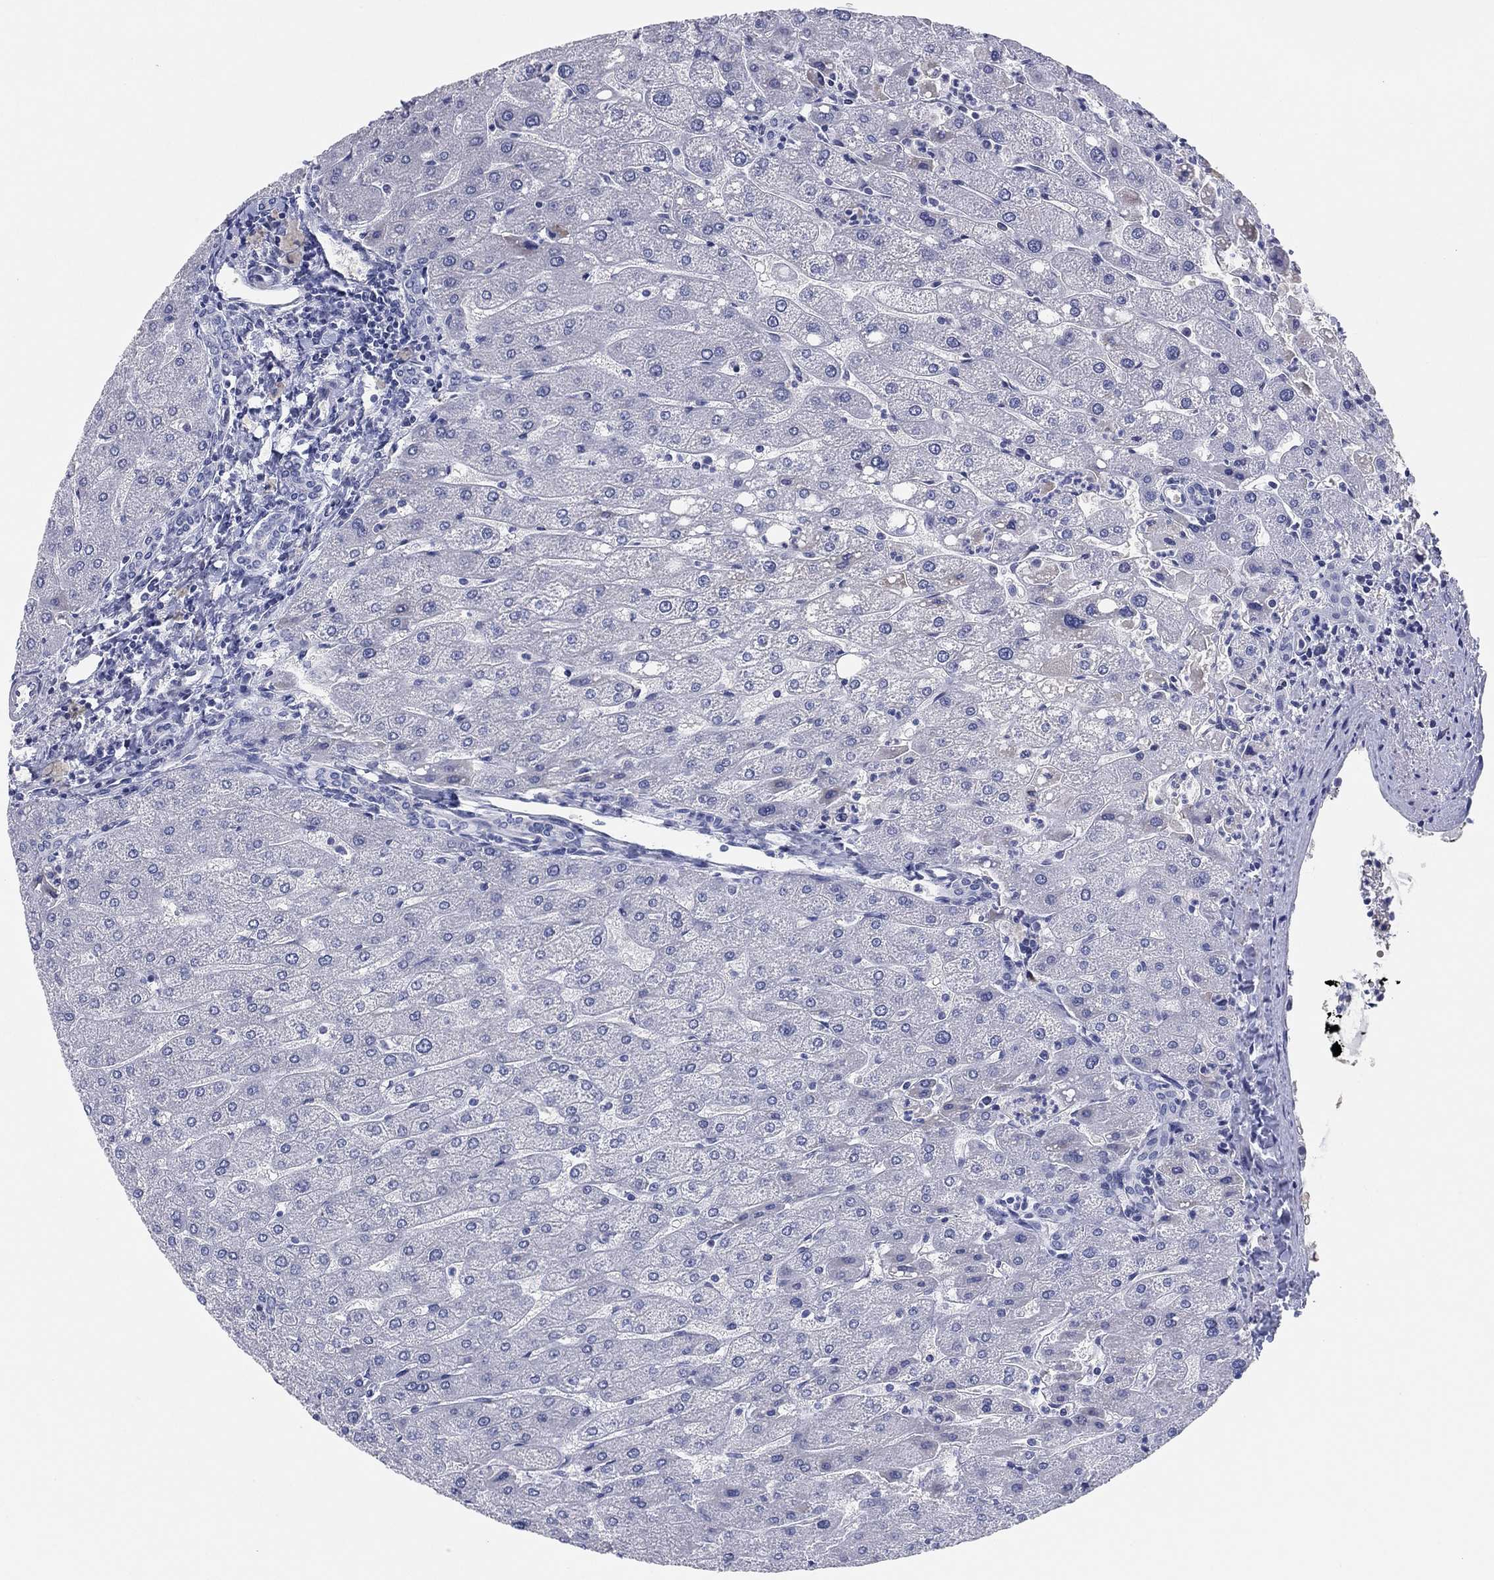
{"staining": {"intensity": "negative", "quantity": "none", "location": "none"}, "tissue": "liver", "cell_type": "Cholangiocytes", "image_type": "normal", "snomed": [{"axis": "morphology", "description": "Normal tissue, NOS"}, {"axis": "topography", "description": "Liver"}], "caption": "Immunohistochemistry (IHC) histopathology image of normal liver: liver stained with DAB (3,3'-diaminobenzidine) demonstrates no significant protein staining in cholangiocytes. (DAB IHC with hematoxylin counter stain).", "gene": "HEATR4", "patient": {"sex": "male", "age": 67}}